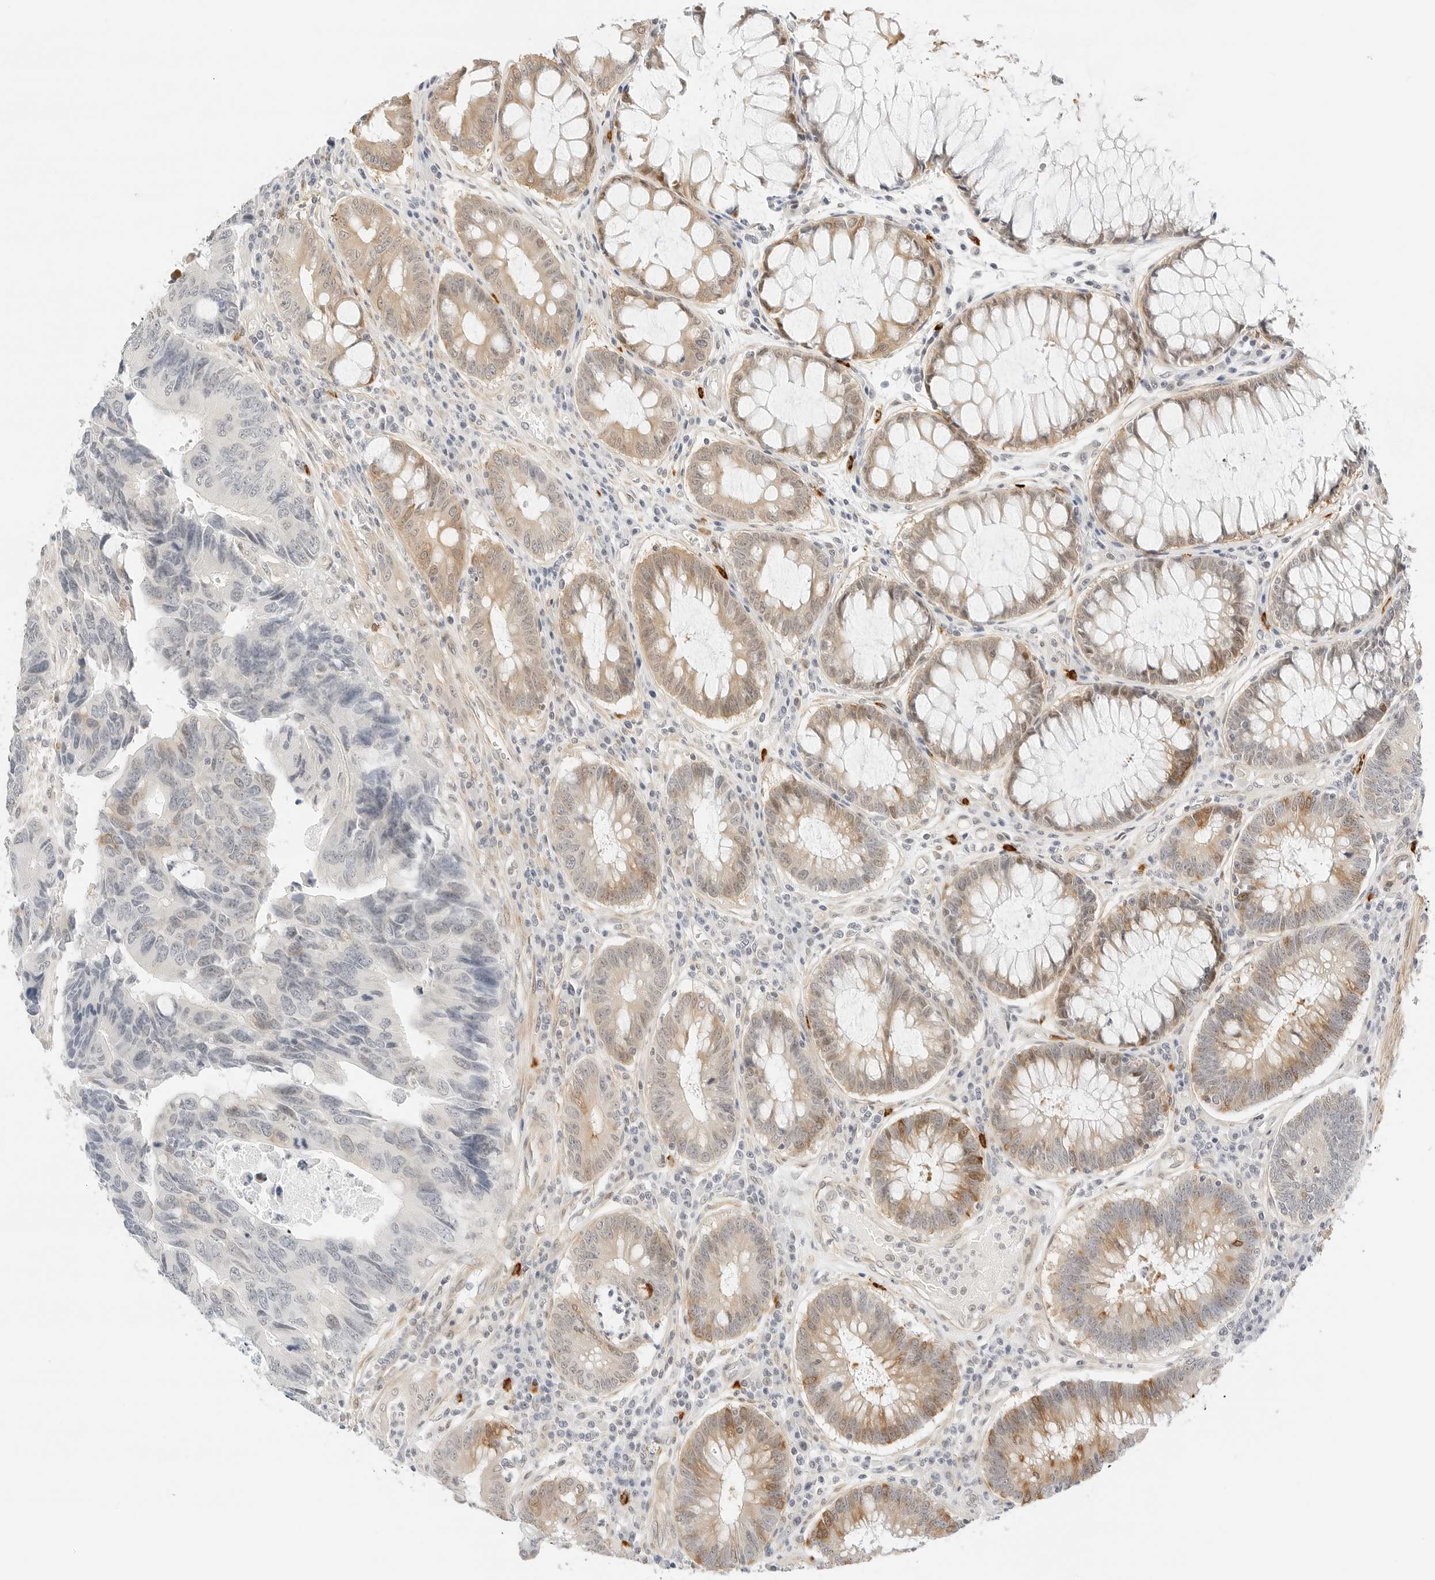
{"staining": {"intensity": "weak", "quantity": "<25%", "location": "cytoplasmic/membranous"}, "tissue": "colorectal cancer", "cell_type": "Tumor cells", "image_type": "cancer", "snomed": [{"axis": "morphology", "description": "Adenocarcinoma, NOS"}, {"axis": "topography", "description": "Rectum"}], "caption": "Immunohistochemical staining of colorectal cancer (adenocarcinoma) reveals no significant expression in tumor cells.", "gene": "TEKT2", "patient": {"sex": "male", "age": 84}}